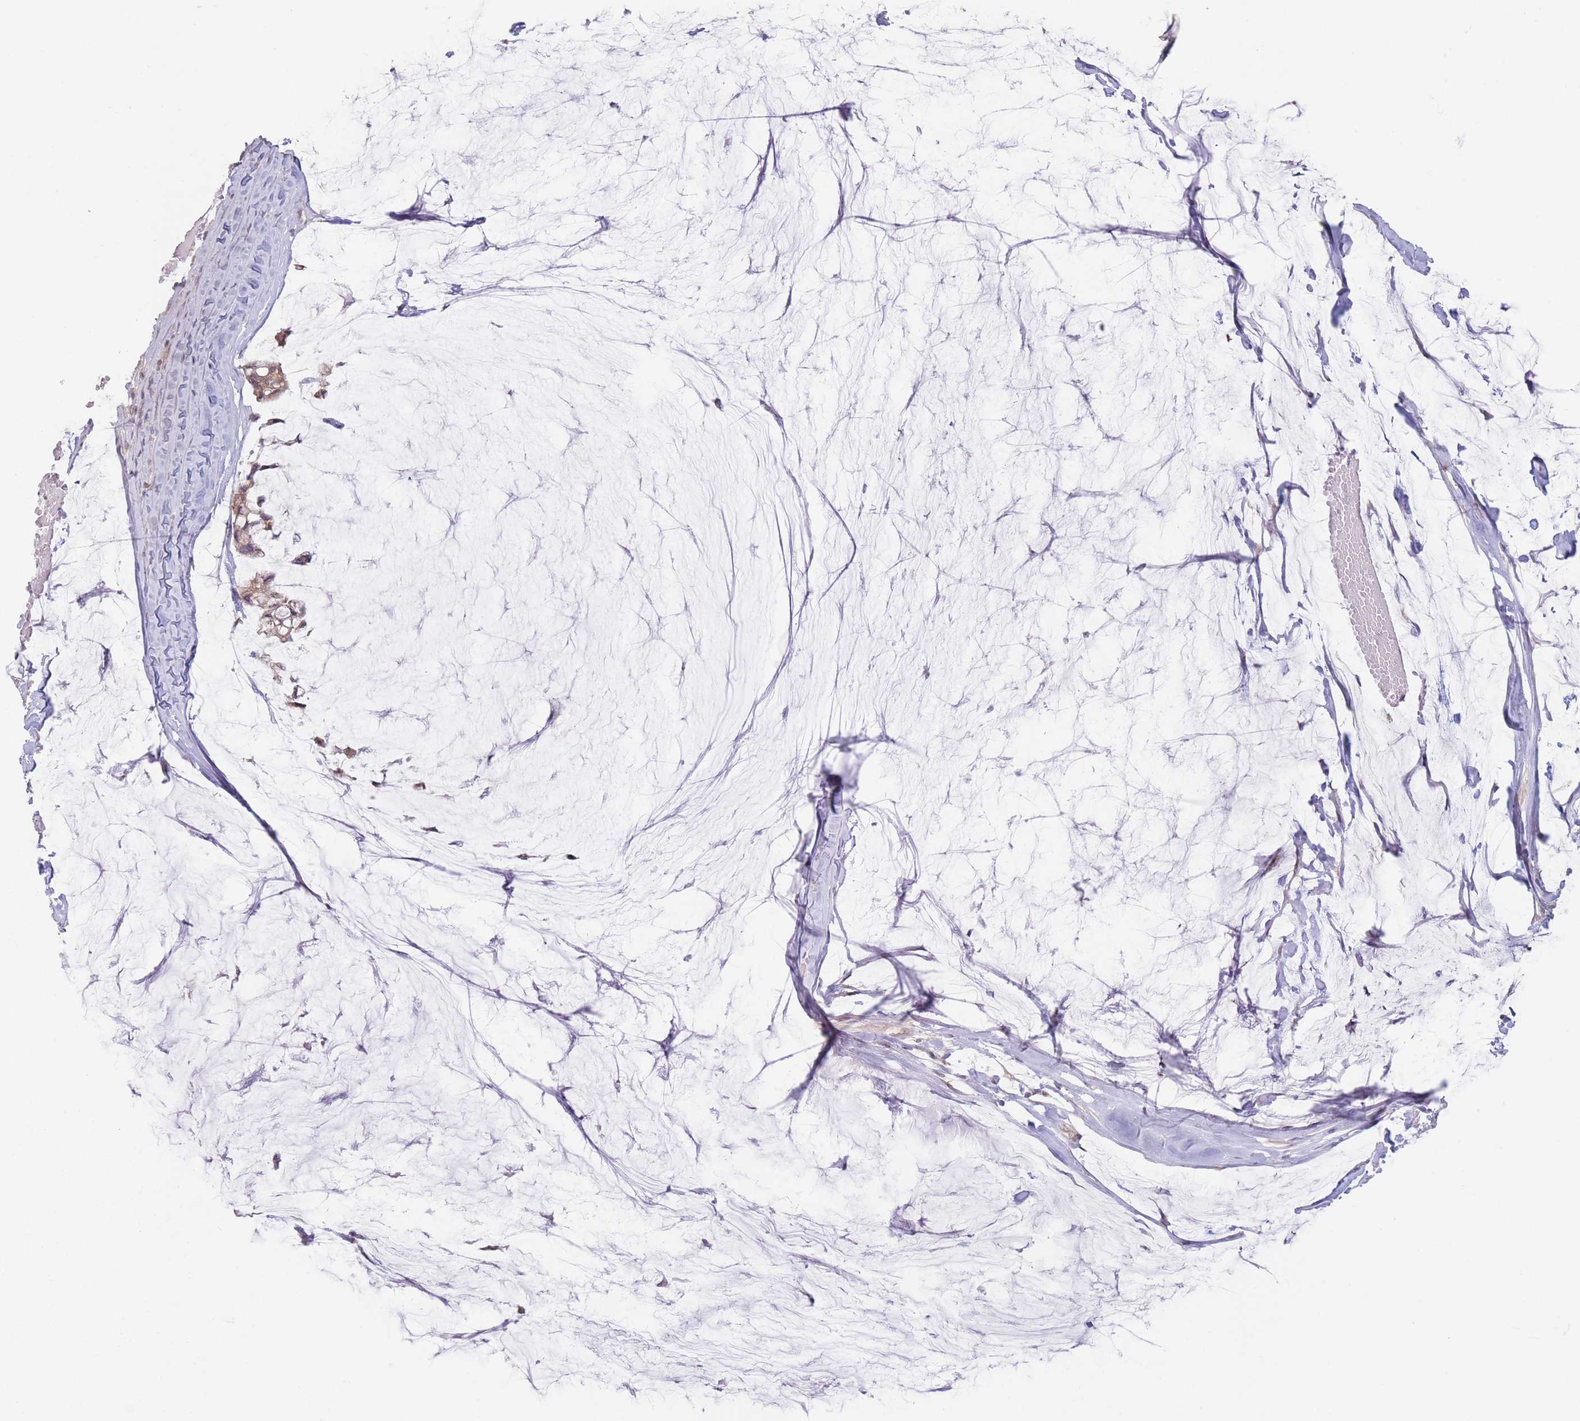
{"staining": {"intensity": "moderate", "quantity": ">75%", "location": "cytoplasmic/membranous"}, "tissue": "ovarian cancer", "cell_type": "Tumor cells", "image_type": "cancer", "snomed": [{"axis": "morphology", "description": "Cystadenocarcinoma, mucinous, NOS"}, {"axis": "topography", "description": "Ovary"}], "caption": "Immunohistochemistry (IHC) histopathology image of neoplastic tissue: human ovarian mucinous cystadenocarcinoma stained using IHC reveals medium levels of moderate protein expression localized specifically in the cytoplasmic/membranous of tumor cells, appearing as a cytoplasmic/membranous brown color.", "gene": "PPM1A", "patient": {"sex": "female", "age": 39}}